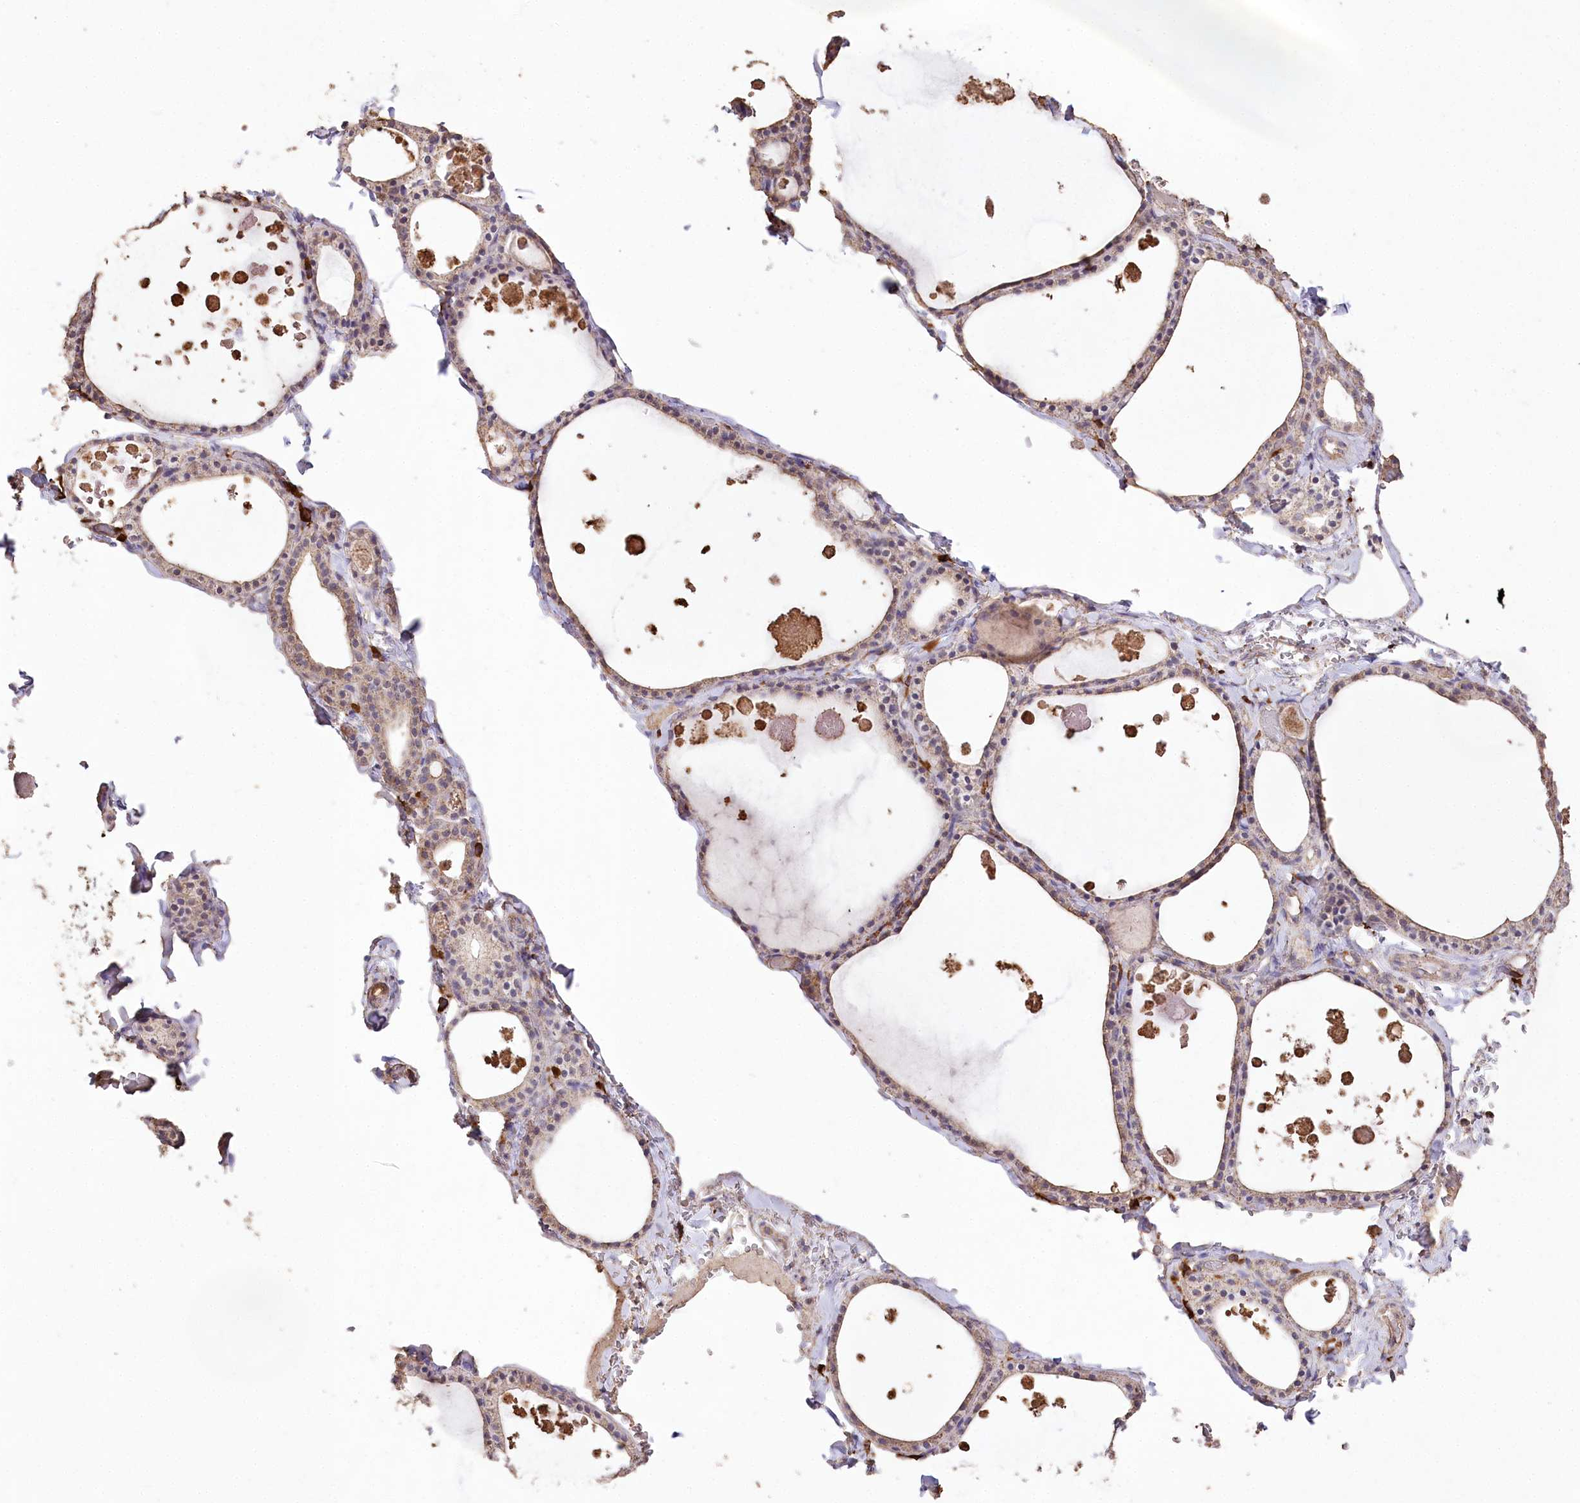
{"staining": {"intensity": "weak", "quantity": ">75%", "location": "cytoplasmic/membranous"}, "tissue": "thyroid gland", "cell_type": "Glandular cells", "image_type": "normal", "snomed": [{"axis": "morphology", "description": "Normal tissue, NOS"}, {"axis": "topography", "description": "Thyroid gland"}], "caption": "The immunohistochemical stain labels weak cytoplasmic/membranous positivity in glandular cells of benign thyroid gland.", "gene": "IREB2", "patient": {"sex": "male", "age": 56}}